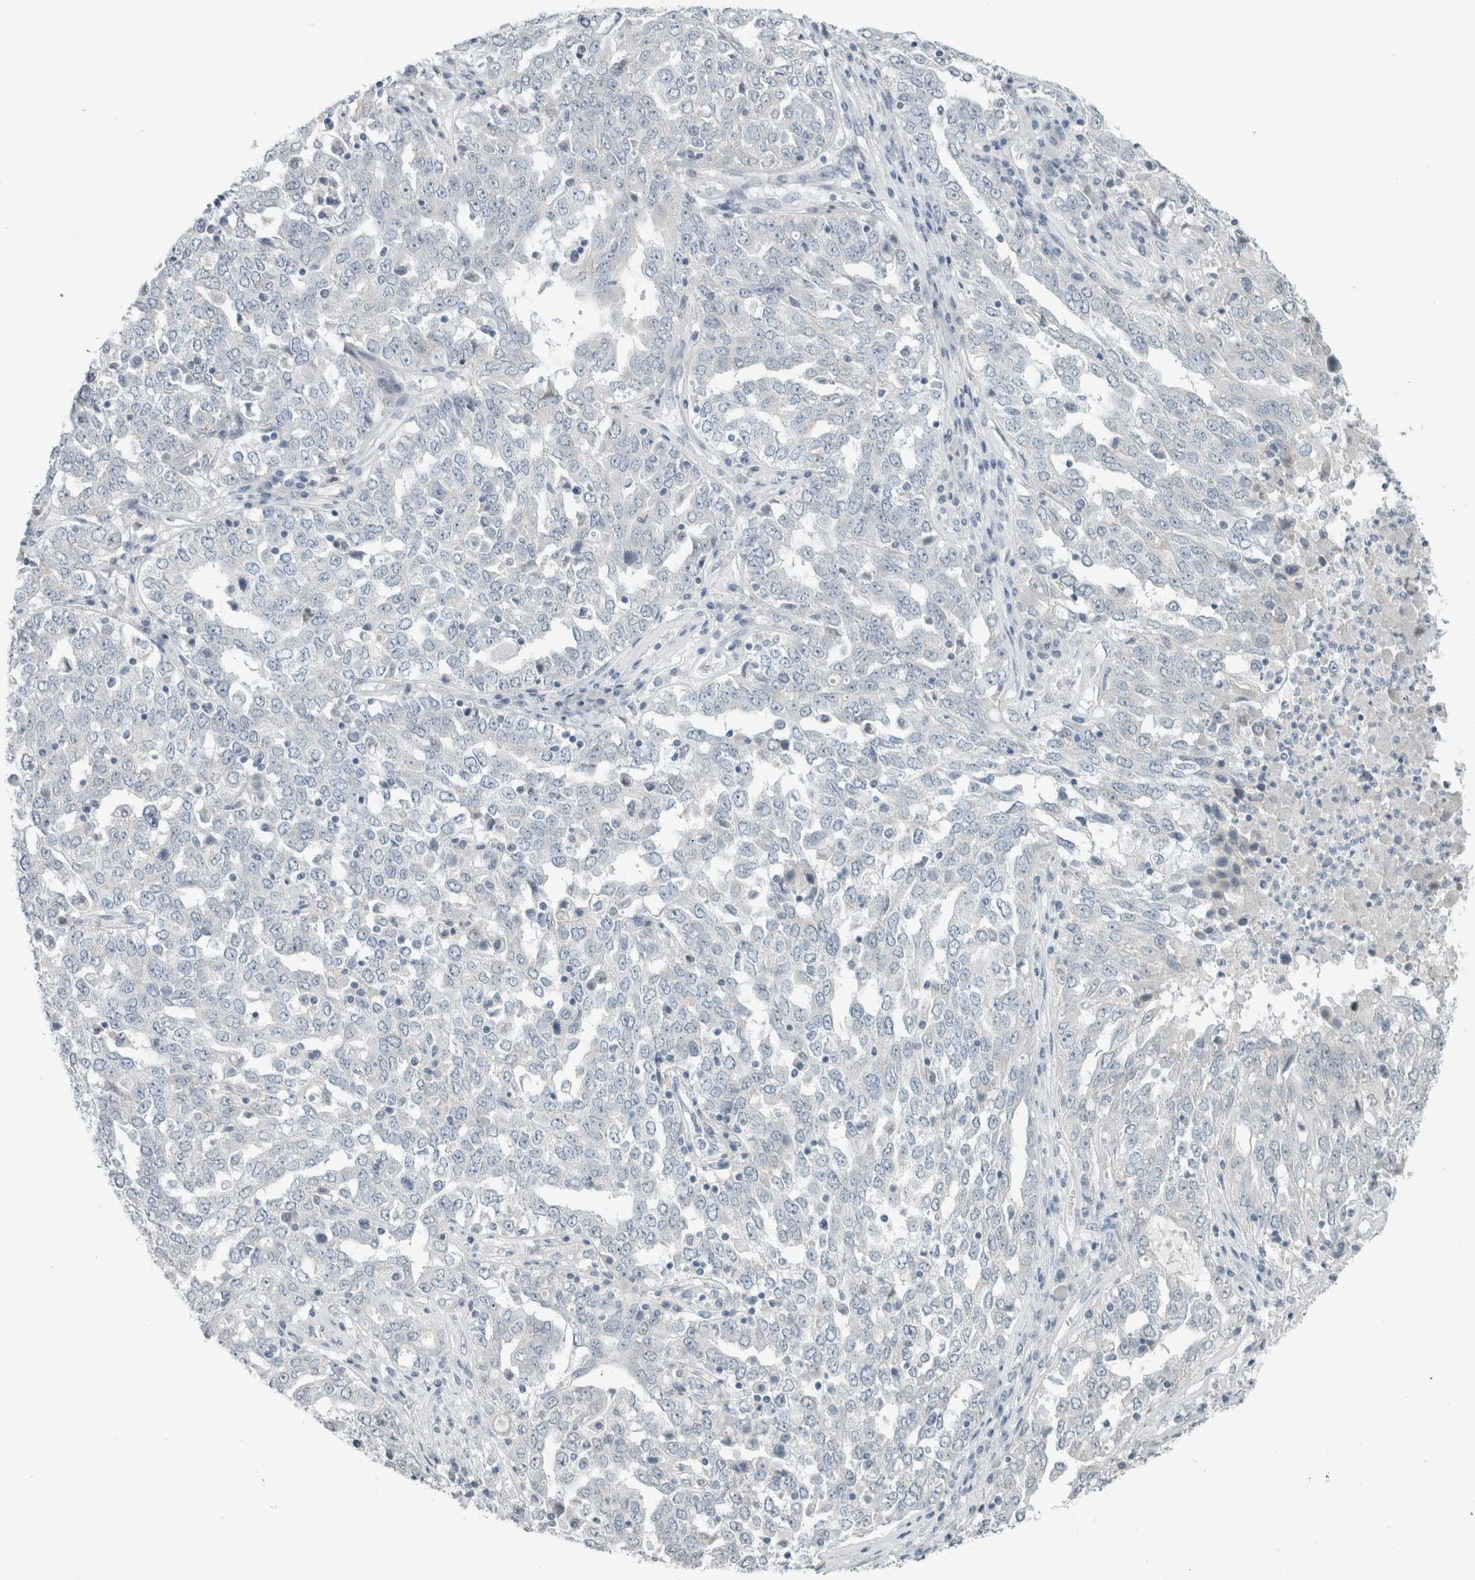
{"staining": {"intensity": "negative", "quantity": "none", "location": "none"}, "tissue": "ovarian cancer", "cell_type": "Tumor cells", "image_type": "cancer", "snomed": [{"axis": "morphology", "description": "Carcinoma, endometroid"}, {"axis": "topography", "description": "Ovary"}], "caption": "The IHC histopathology image has no significant staining in tumor cells of ovarian cancer tissue.", "gene": "TRIT1", "patient": {"sex": "female", "age": 62}}